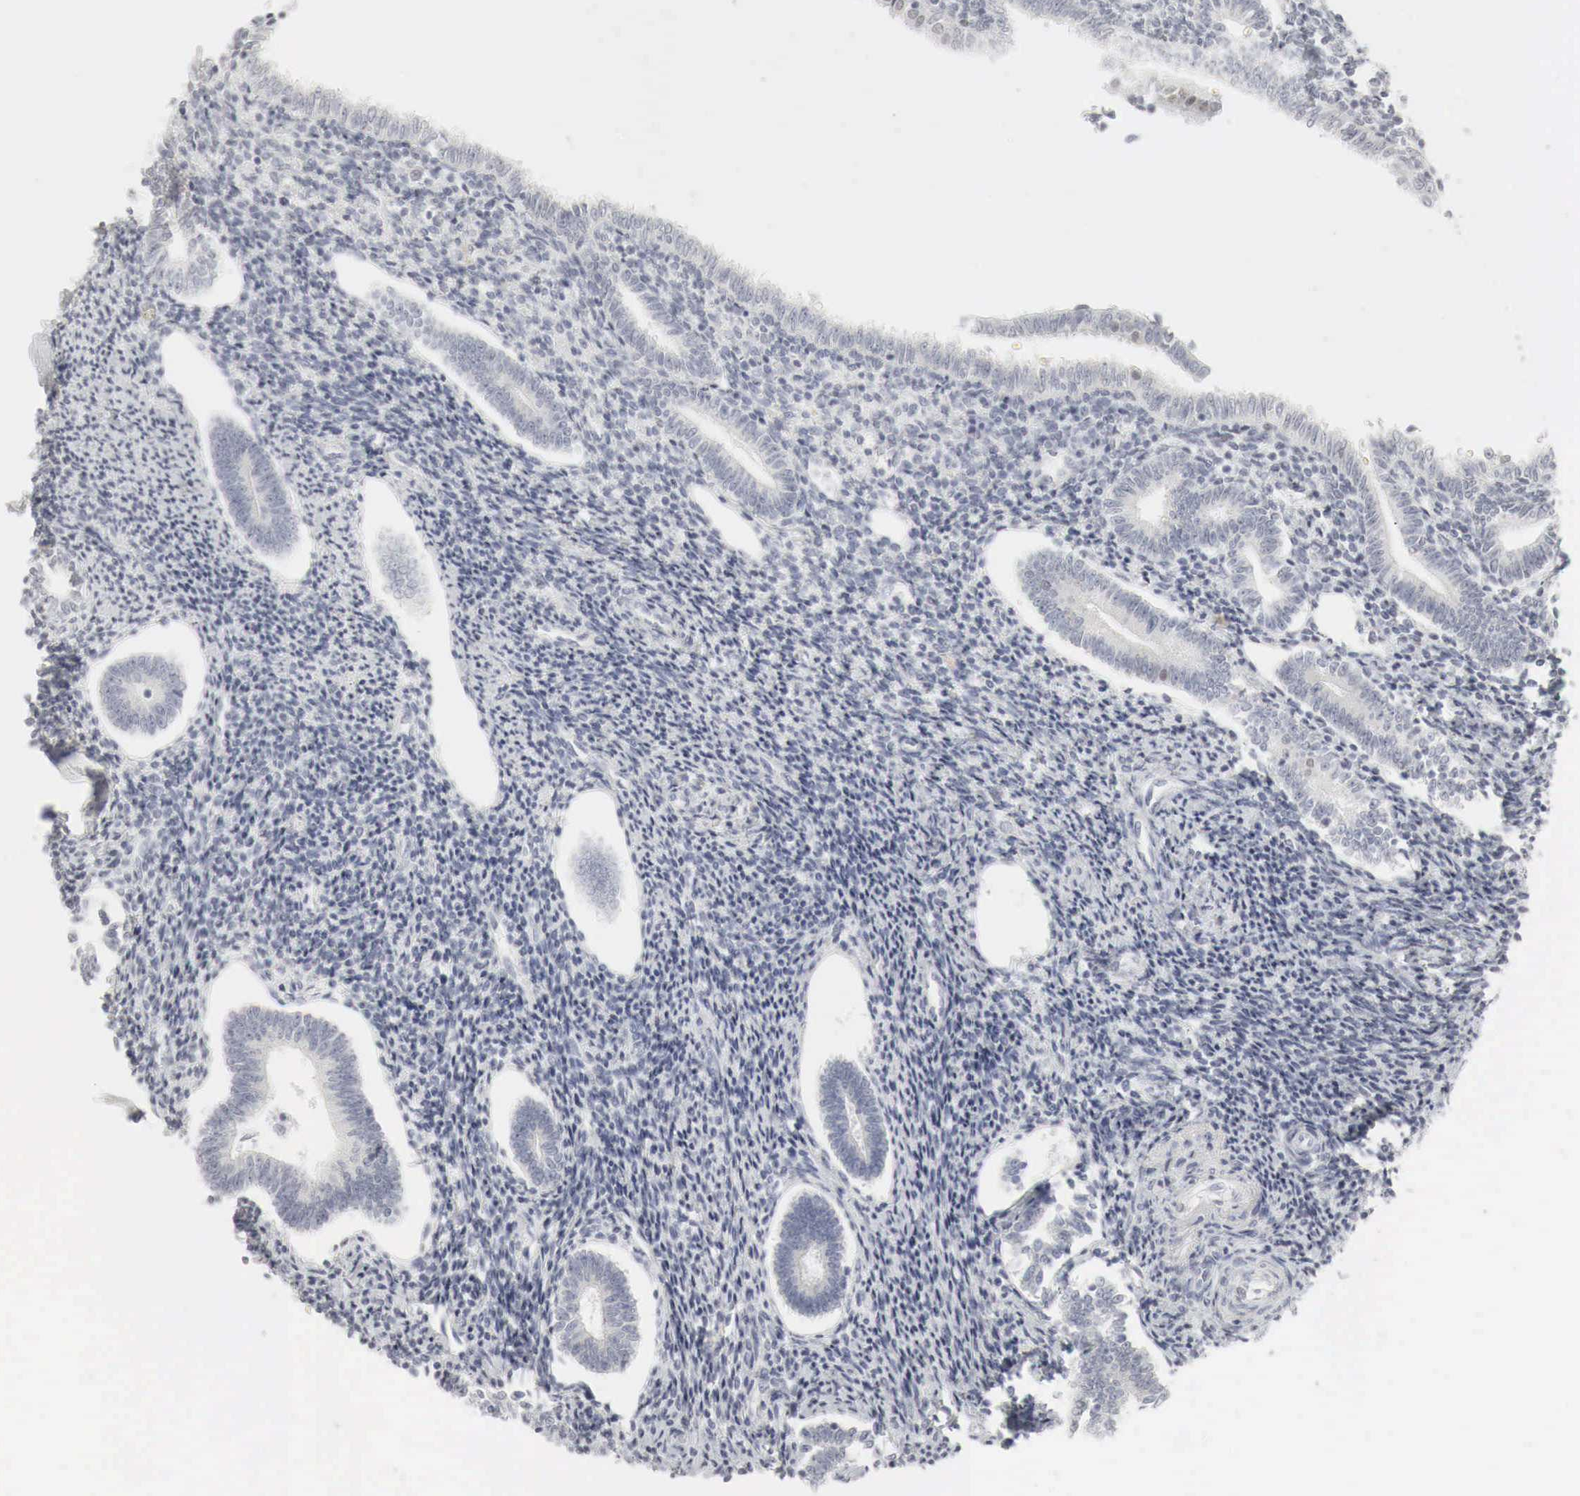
{"staining": {"intensity": "negative", "quantity": "none", "location": "none"}, "tissue": "endometrium", "cell_type": "Cells in endometrial stroma", "image_type": "normal", "snomed": [{"axis": "morphology", "description": "Normal tissue, NOS"}, {"axis": "topography", "description": "Endometrium"}], "caption": "A high-resolution image shows IHC staining of normal endometrium, which reveals no significant staining in cells in endometrial stroma.", "gene": "TP63", "patient": {"sex": "female", "age": 52}}